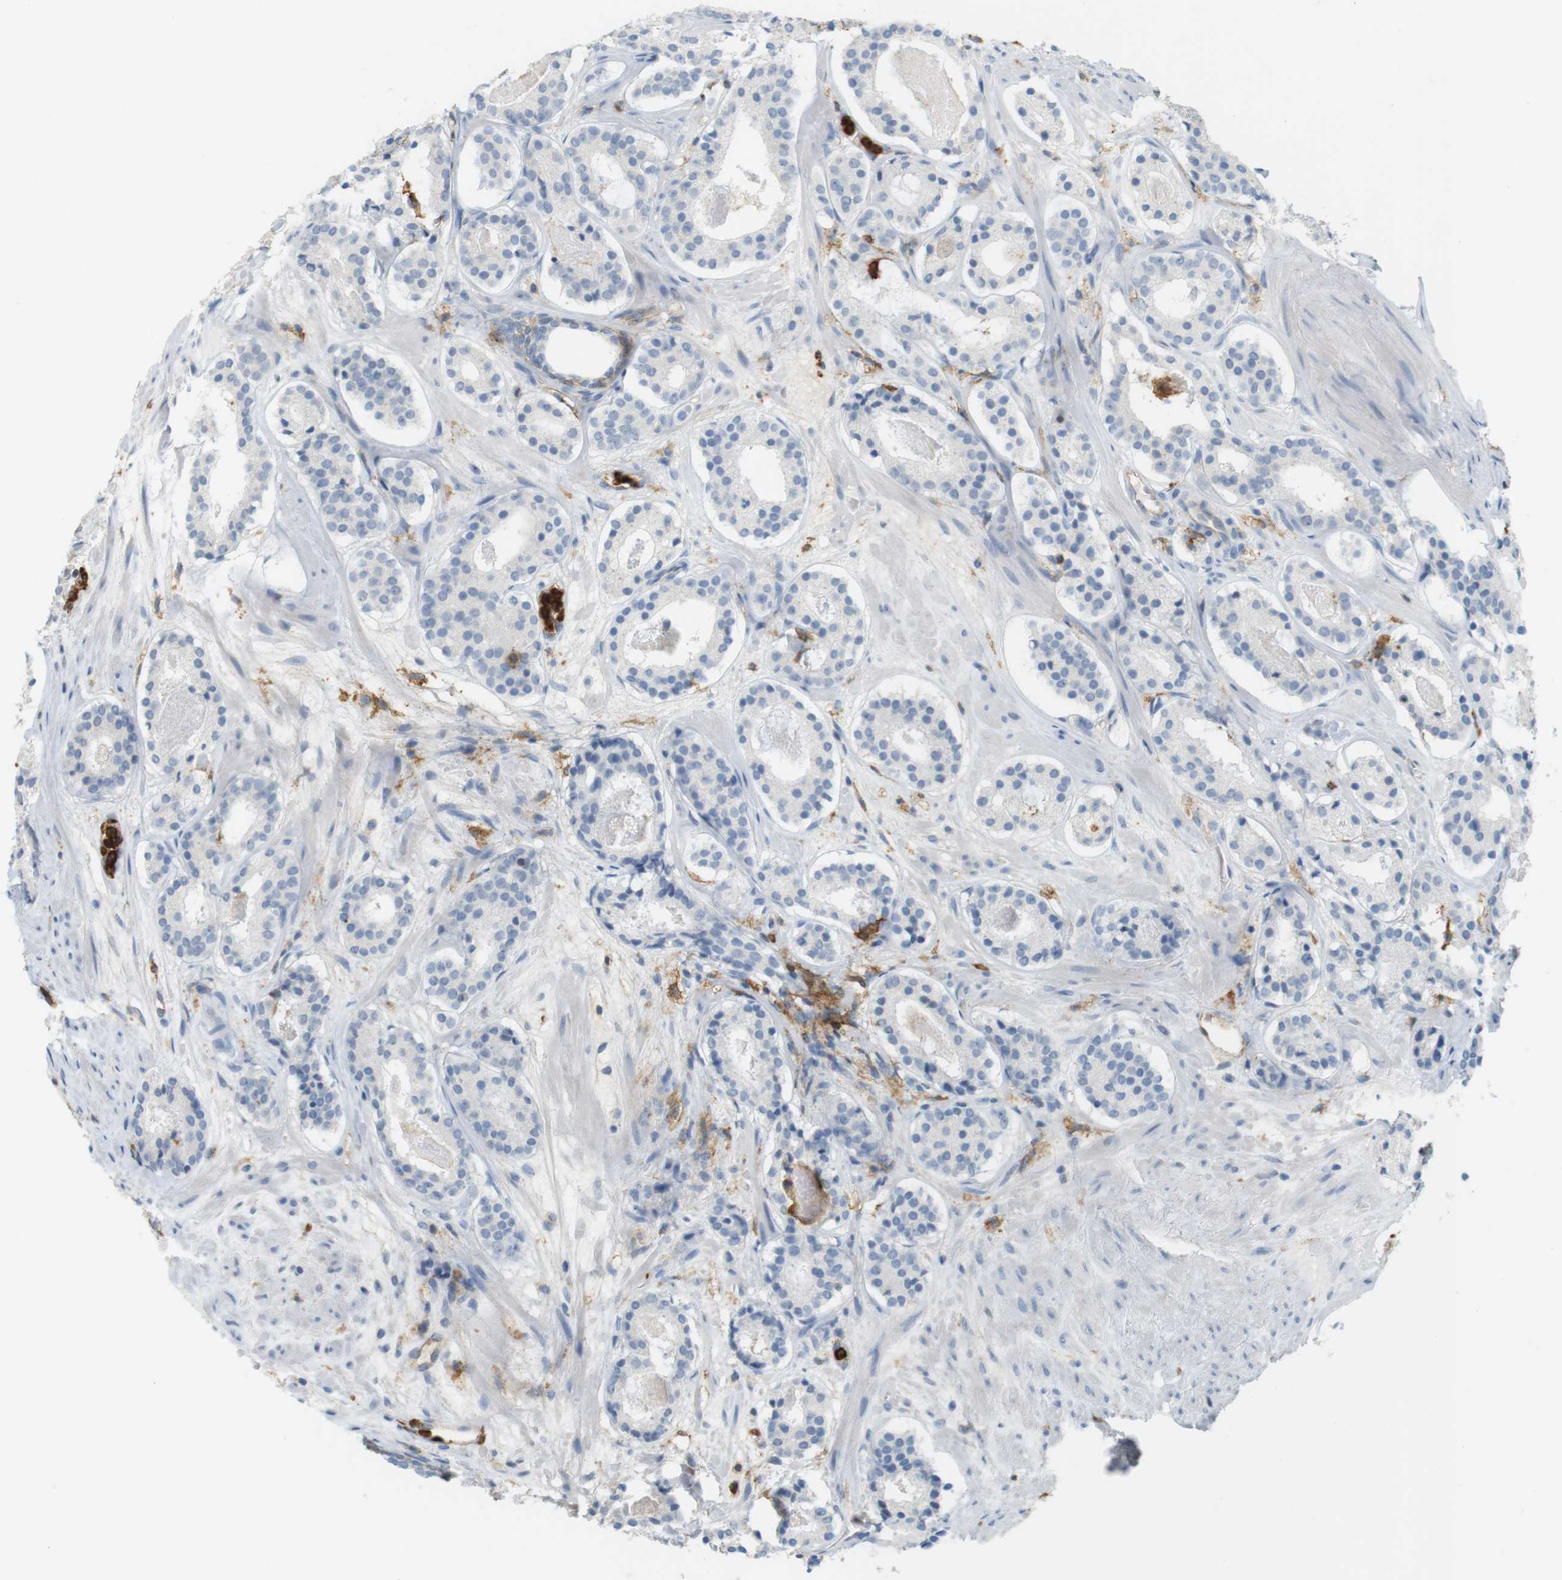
{"staining": {"intensity": "negative", "quantity": "none", "location": "none"}, "tissue": "prostate cancer", "cell_type": "Tumor cells", "image_type": "cancer", "snomed": [{"axis": "morphology", "description": "Adenocarcinoma, Low grade"}, {"axis": "topography", "description": "Prostate"}], "caption": "DAB (3,3'-diaminobenzidine) immunohistochemical staining of prostate cancer (adenocarcinoma (low-grade)) shows no significant positivity in tumor cells. (DAB (3,3'-diaminobenzidine) IHC, high magnification).", "gene": "SIRPA", "patient": {"sex": "male", "age": 69}}